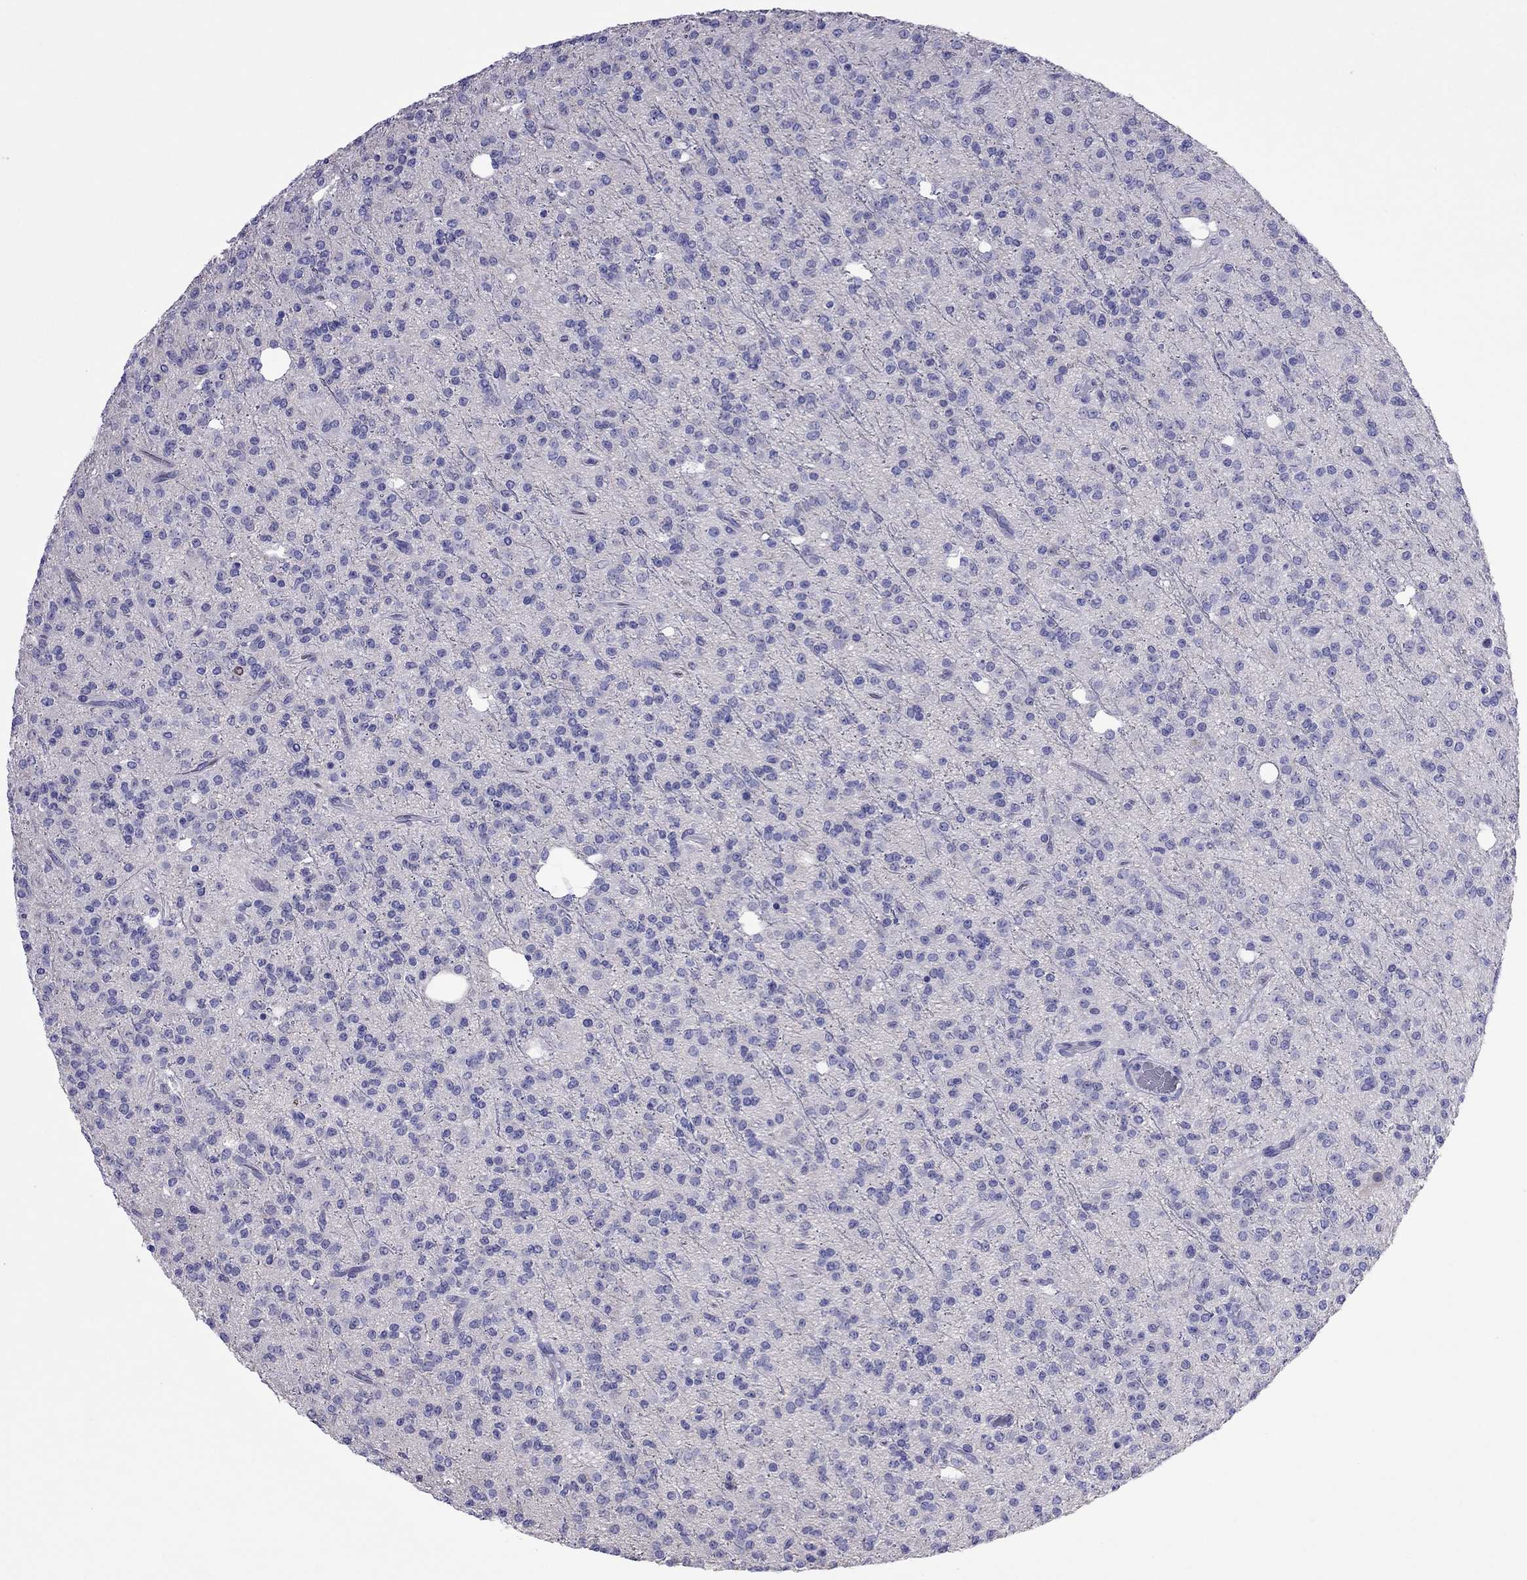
{"staining": {"intensity": "negative", "quantity": "none", "location": "none"}, "tissue": "glioma", "cell_type": "Tumor cells", "image_type": "cancer", "snomed": [{"axis": "morphology", "description": "Glioma, malignant, Low grade"}, {"axis": "topography", "description": "Brain"}], "caption": "Photomicrograph shows no protein positivity in tumor cells of glioma tissue.", "gene": "PCDHA6", "patient": {"sex": "male", "age": 27}}